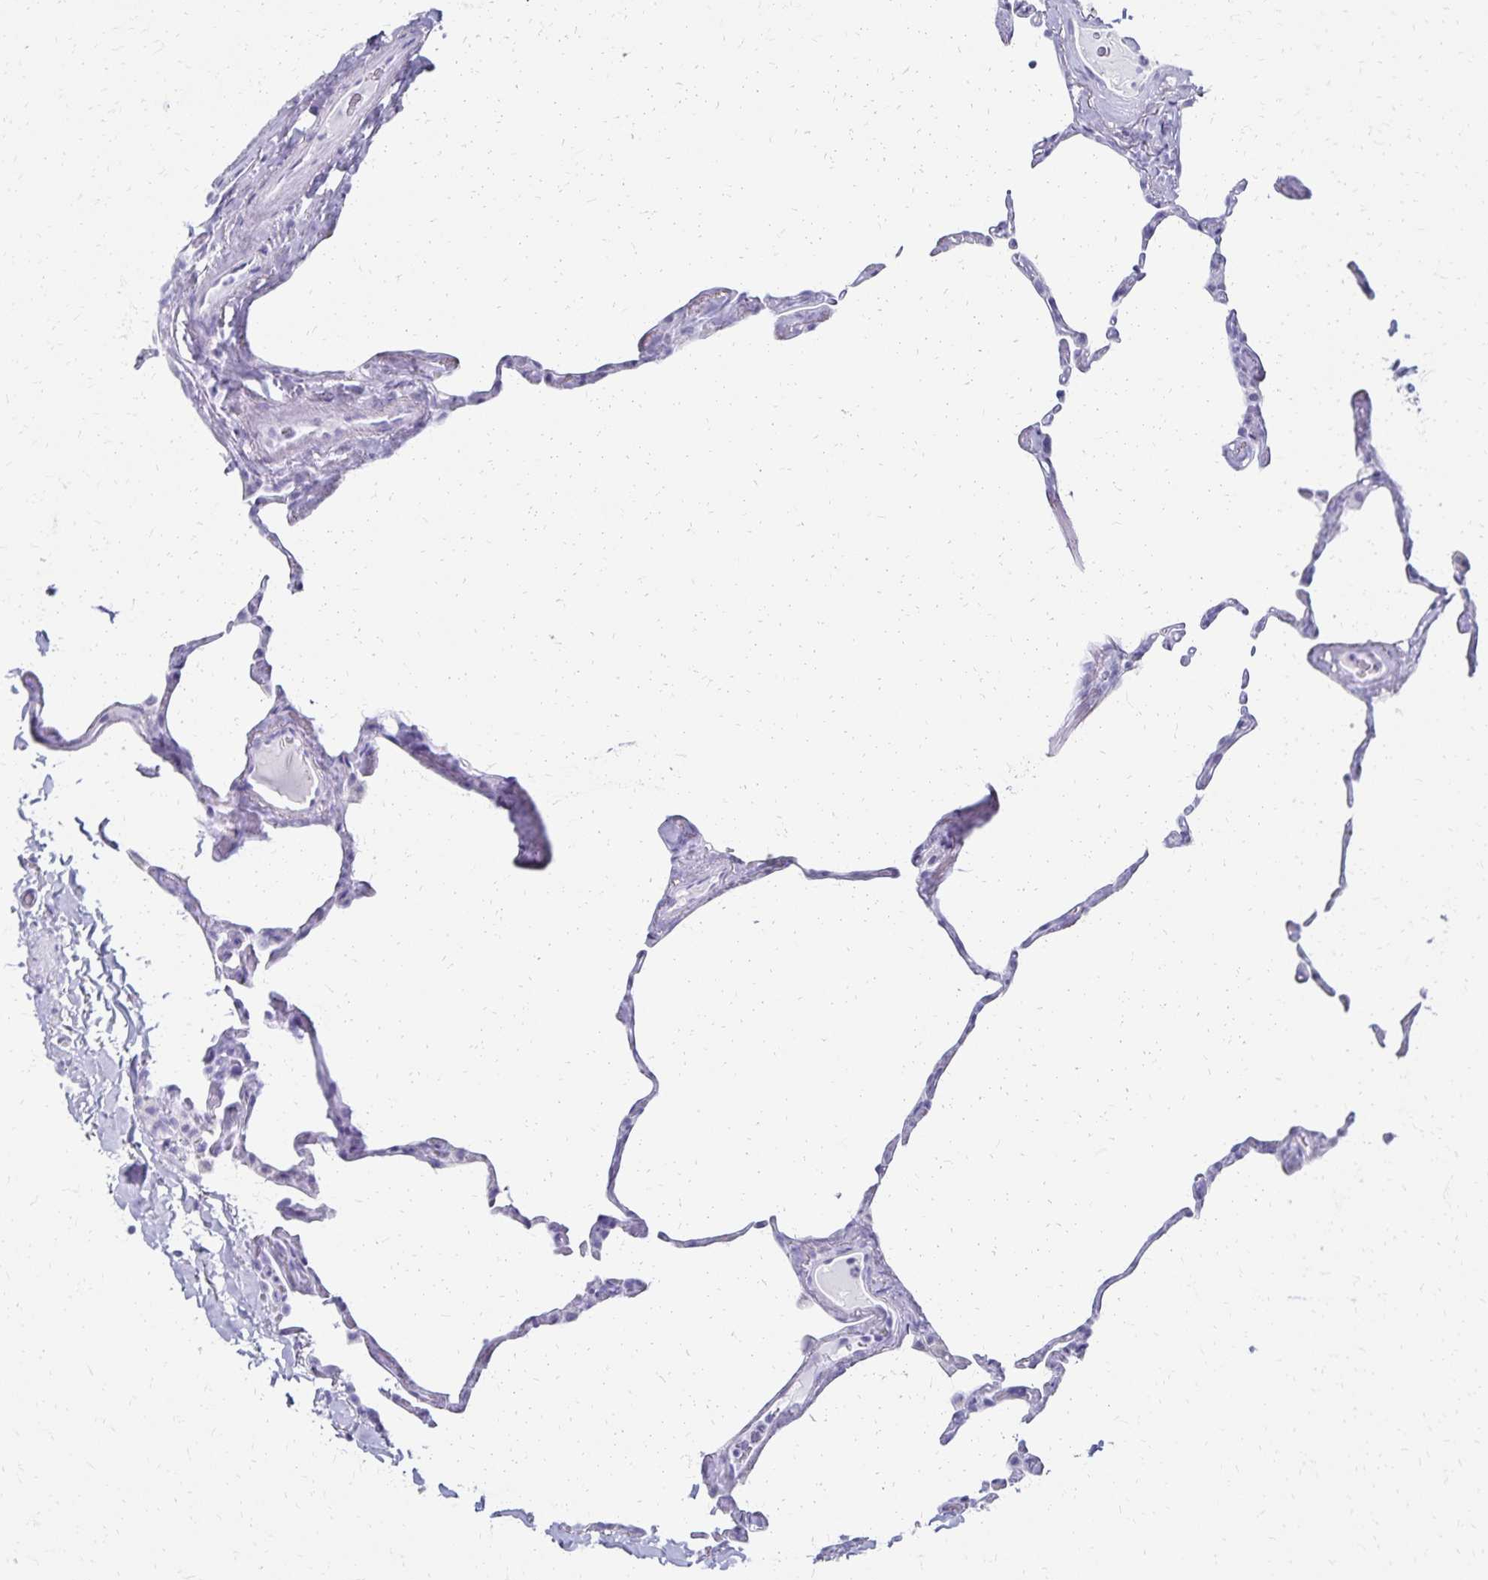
{"staining": {"intensity": "negative", "quantity": "none", "location": "none"}, "tissue": "lung", "cell_type": "Alveolar cells", "image_type": "normal", "snomed": [{"axis": "morphology", "description": "Normal tissue, NOS"}, {"axis": "topography", "description": "Lung"}], "caption": "Benign lung was stained to show a protein in brown. There is no significant expression in alveolar cells. (DAB (3,3'-diaminobenzidine) immunohistochemistry visualized using brightfield microscopy, high magnification).", "gene": "GIP", "patient": {"sex": "male", "age": 65}}